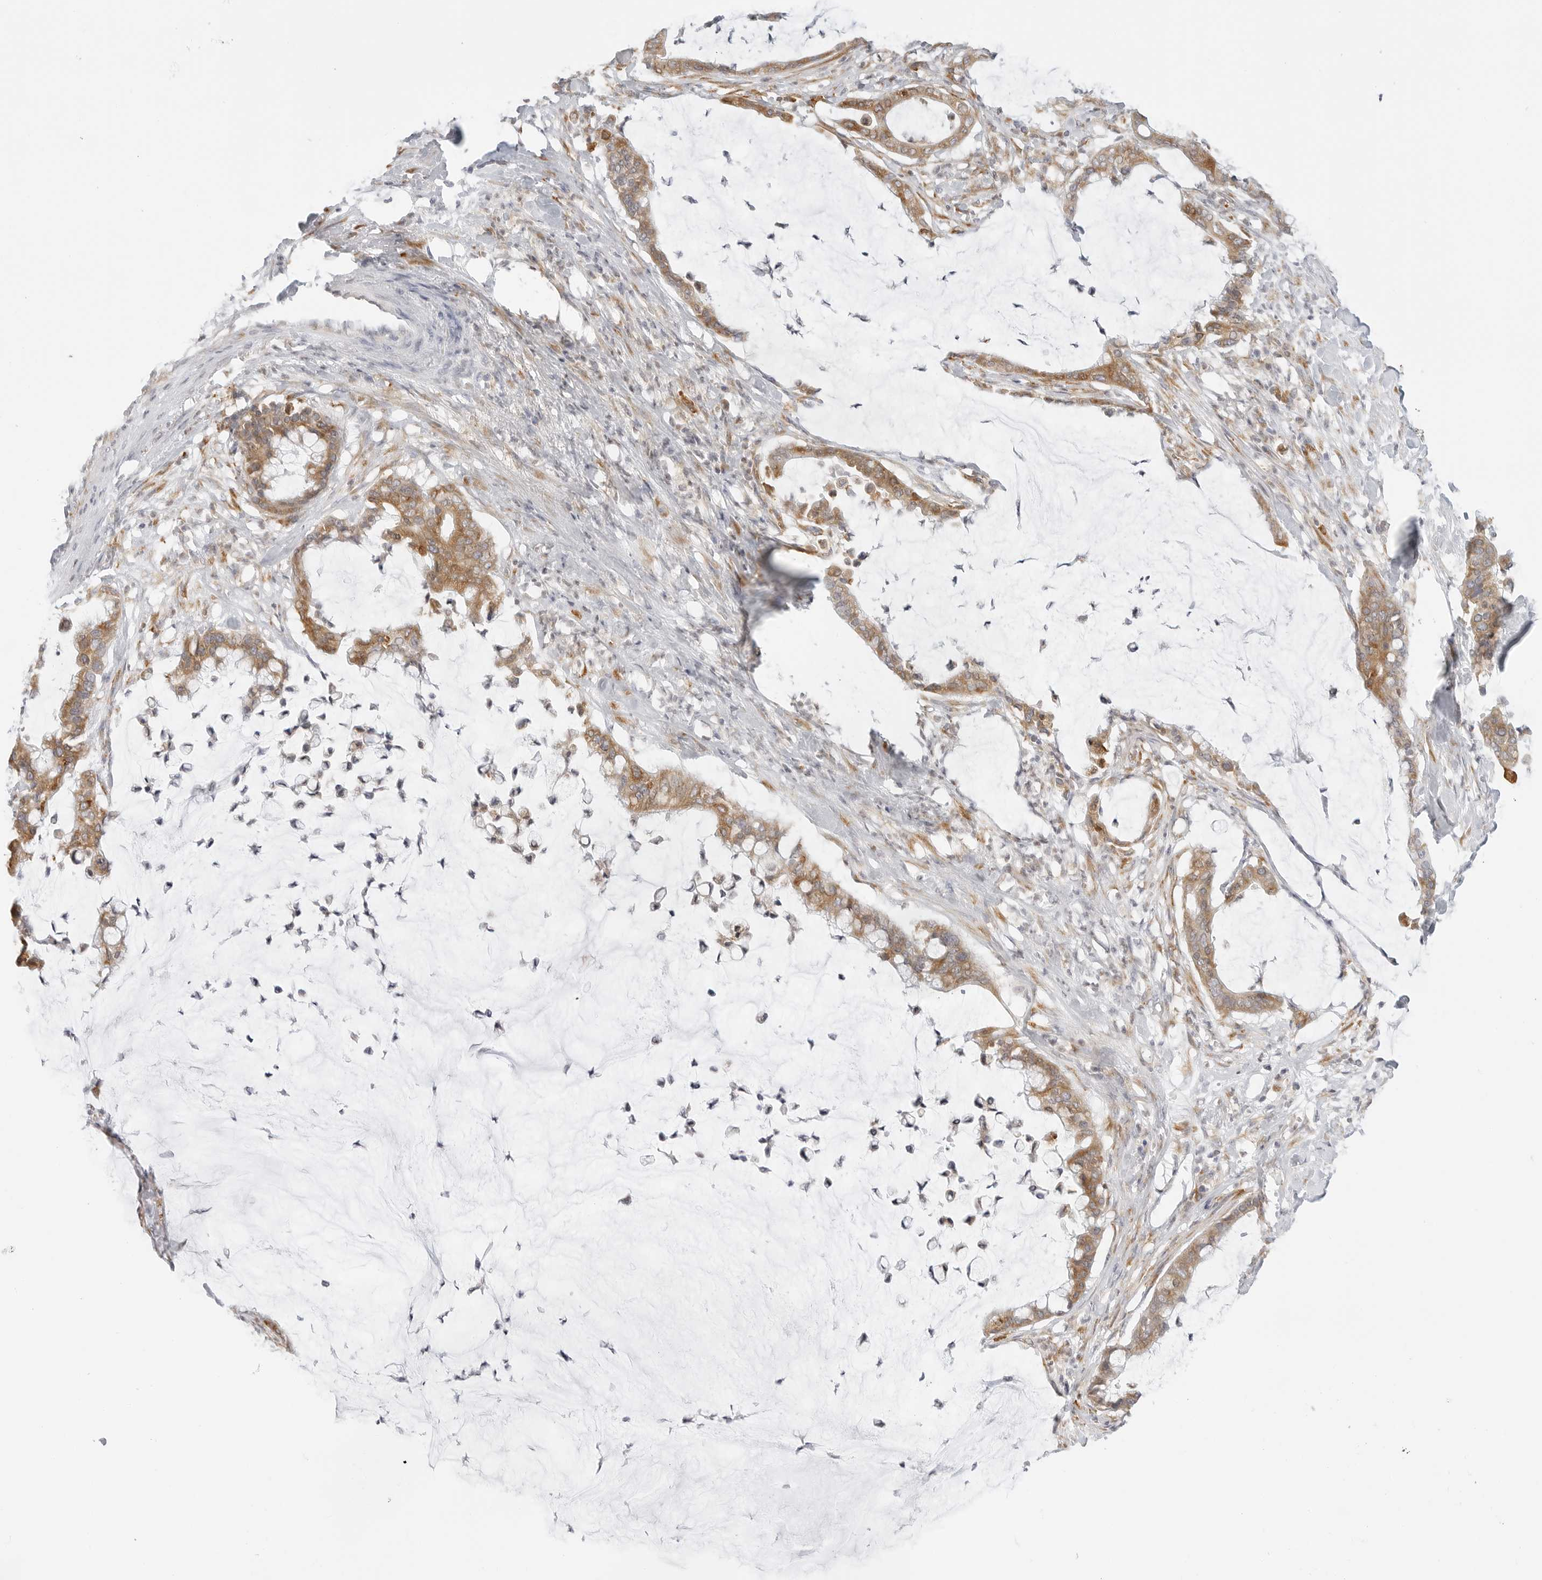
{"staining": {"intensity": "moderate", "quantity": ">75%", "location": "cytoplasmic/membranous"}, "tissue": "pancreatic cancer", "cell_type": "Tumor cells", "image_type": "cancer", "snomed": [{"axis": "morphology", "description": "Adenocarcinoma, NOS"}, {"axis": "topography", "description": "Pancreas"}], "caption": "Protein positivity by IHC exhibits moderate cytoplasmic/membranous positivity in about >75% of tumor cells in adenocarcinoma (pancreatic).", "gene": "THEM4", "patient": {"sex": "male", "age": 41}}